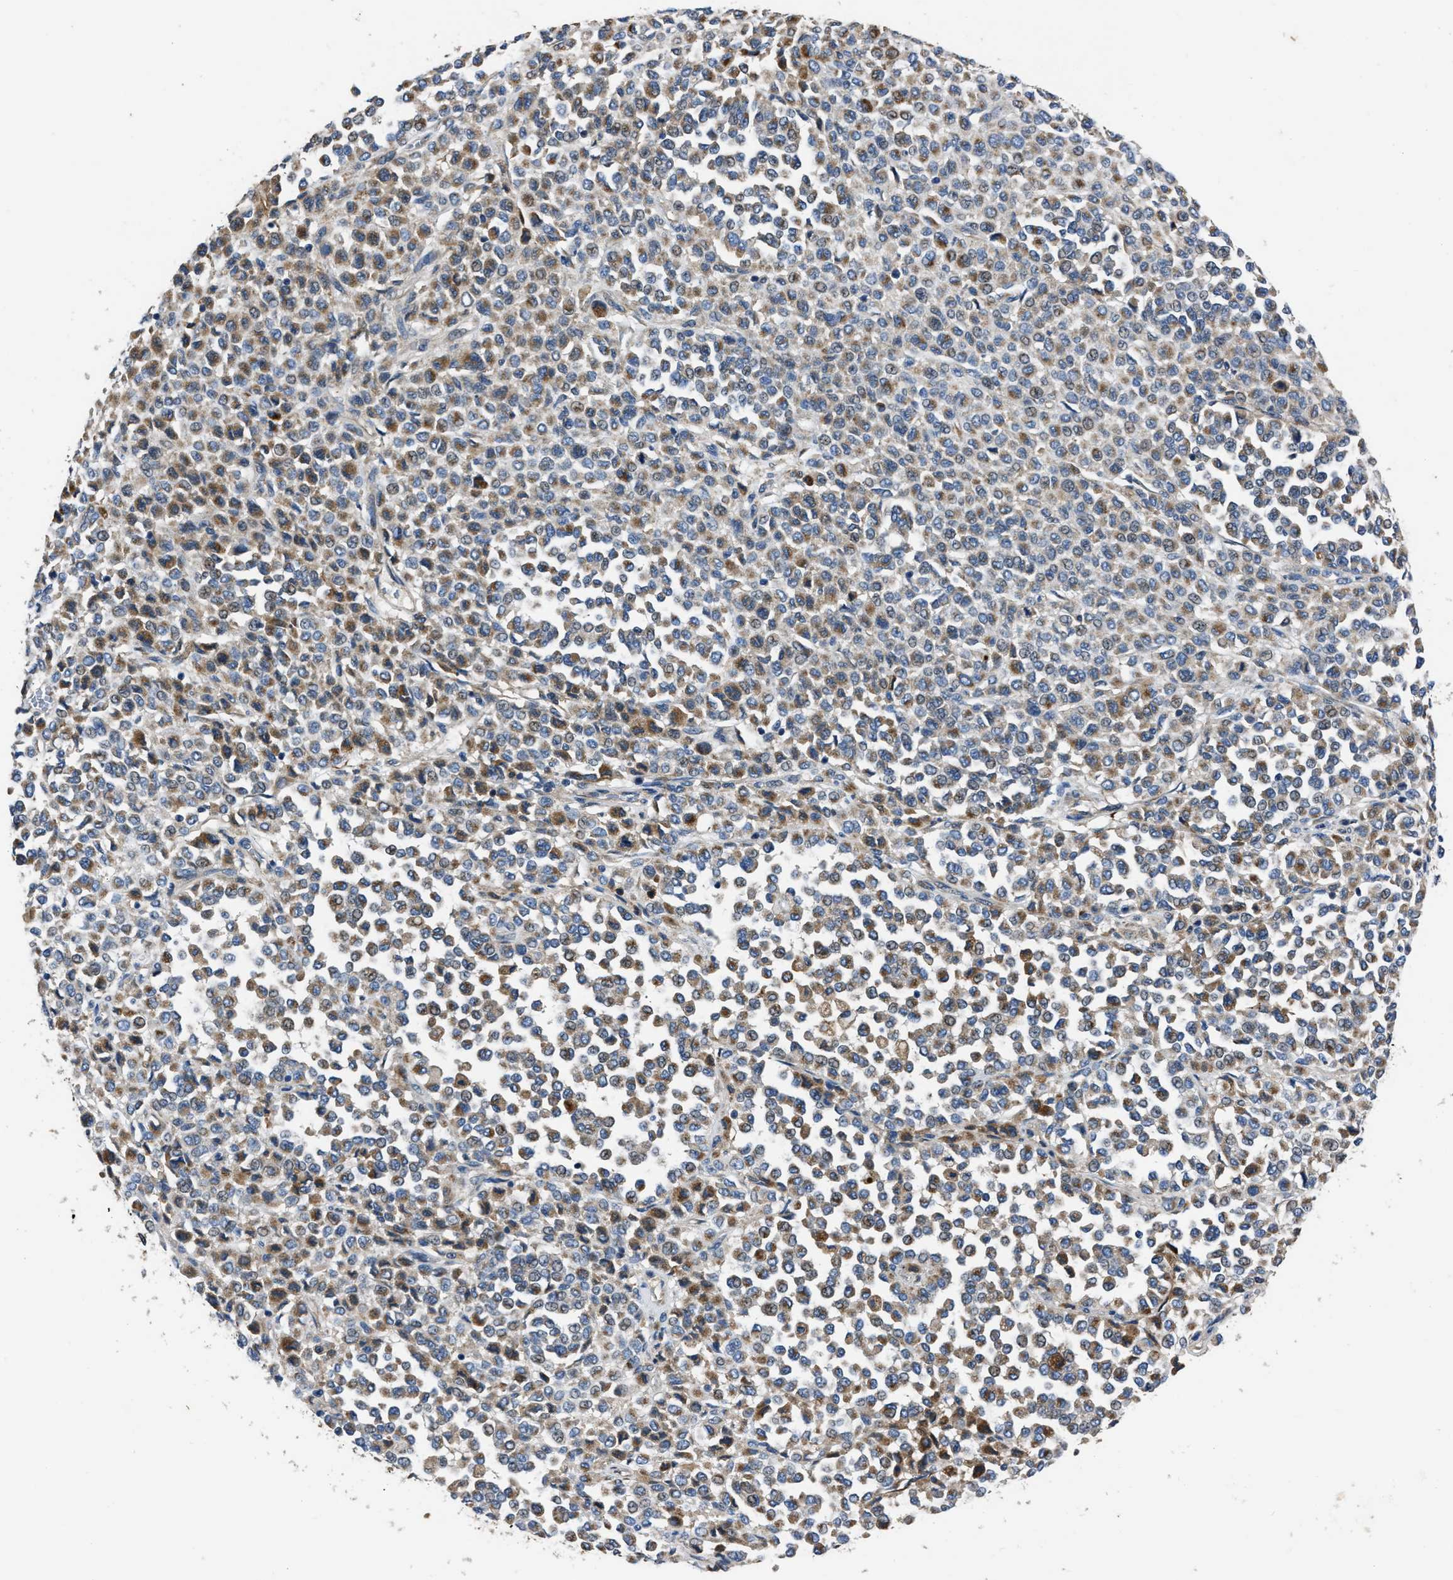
{"staining": {"intensity": "moderate", "quantity": "25%-75%", "location": "cytoplasmic/membranous"}, "tissue": "melanoma", "cell_type": "Tumor cells", "image_type": "cancer", "snomed": [{"axis": "morphology", "description": "Malignant melanoma, Metastatic site"}, {"axis": "topography", "description": "Pancreas"}], "caption": "IHC of human malignant melanoma (metastatic site) demonstrates medium levels of moderate cytoplasmic/membranous positivity in about 25%-75% of tumor cells.", "gene": "ERC1", "patient": {"sex": "female", "age": 30}}